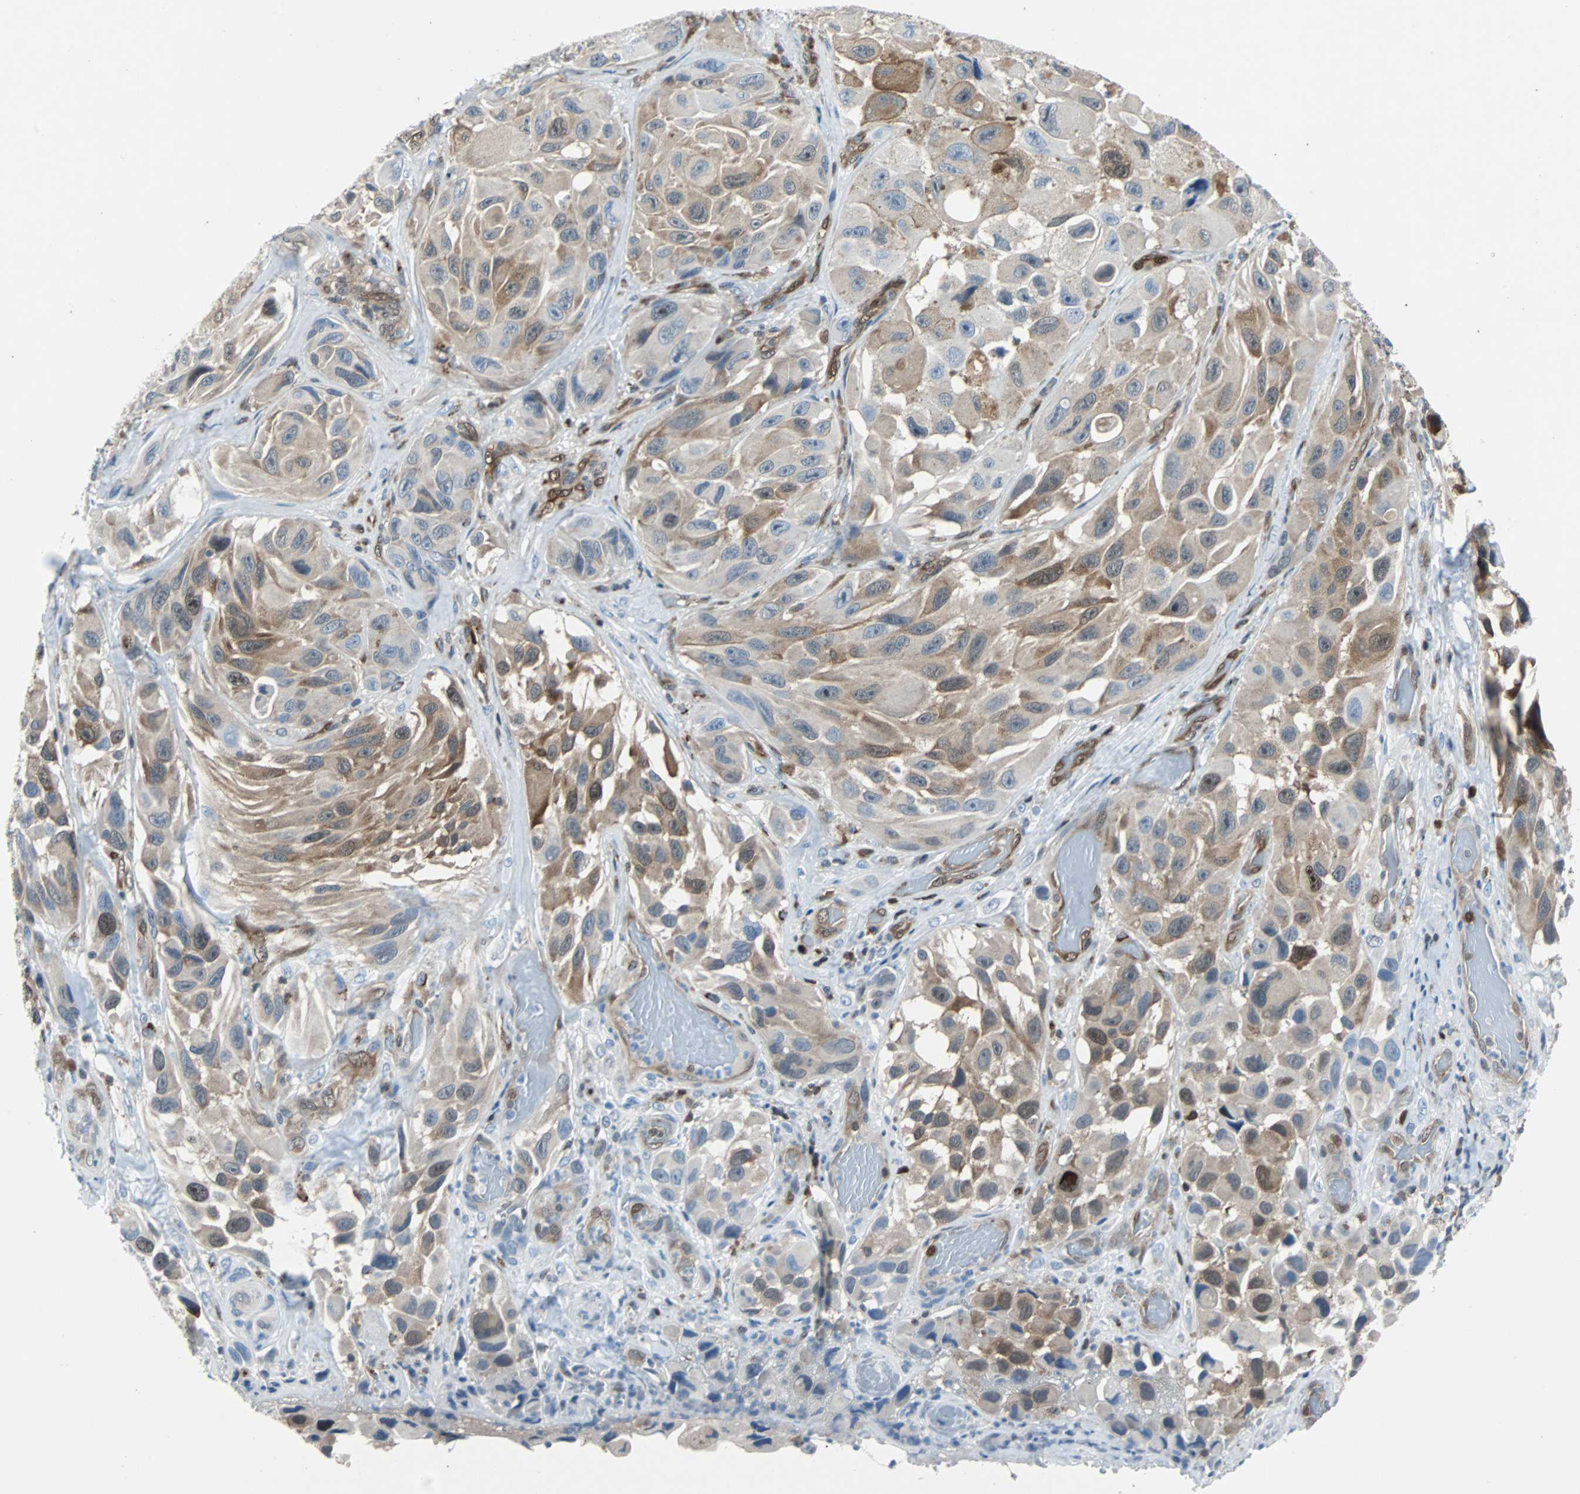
{"staining": {"intensity": "weak", "quantity": ">75%", "location": "cytoplasmic/membranous"}, "tissue": "melanoma", "cell_type": "Tumor cells", "image_type": "cancer", "snomed": [{"axis": "morphology", "description": "Malignant melanoma, NOS"}, {"axis": "topography", "description": "Skin"}], "caption": "There is low levels of weak cytoplasmic/membranous expression in tumor cells of malignant melanoma, as demonstrated by immunohistochemical staining (brown color).", "gene": "MAP2K6", "patient": {"sex": "female", "age": 73}}